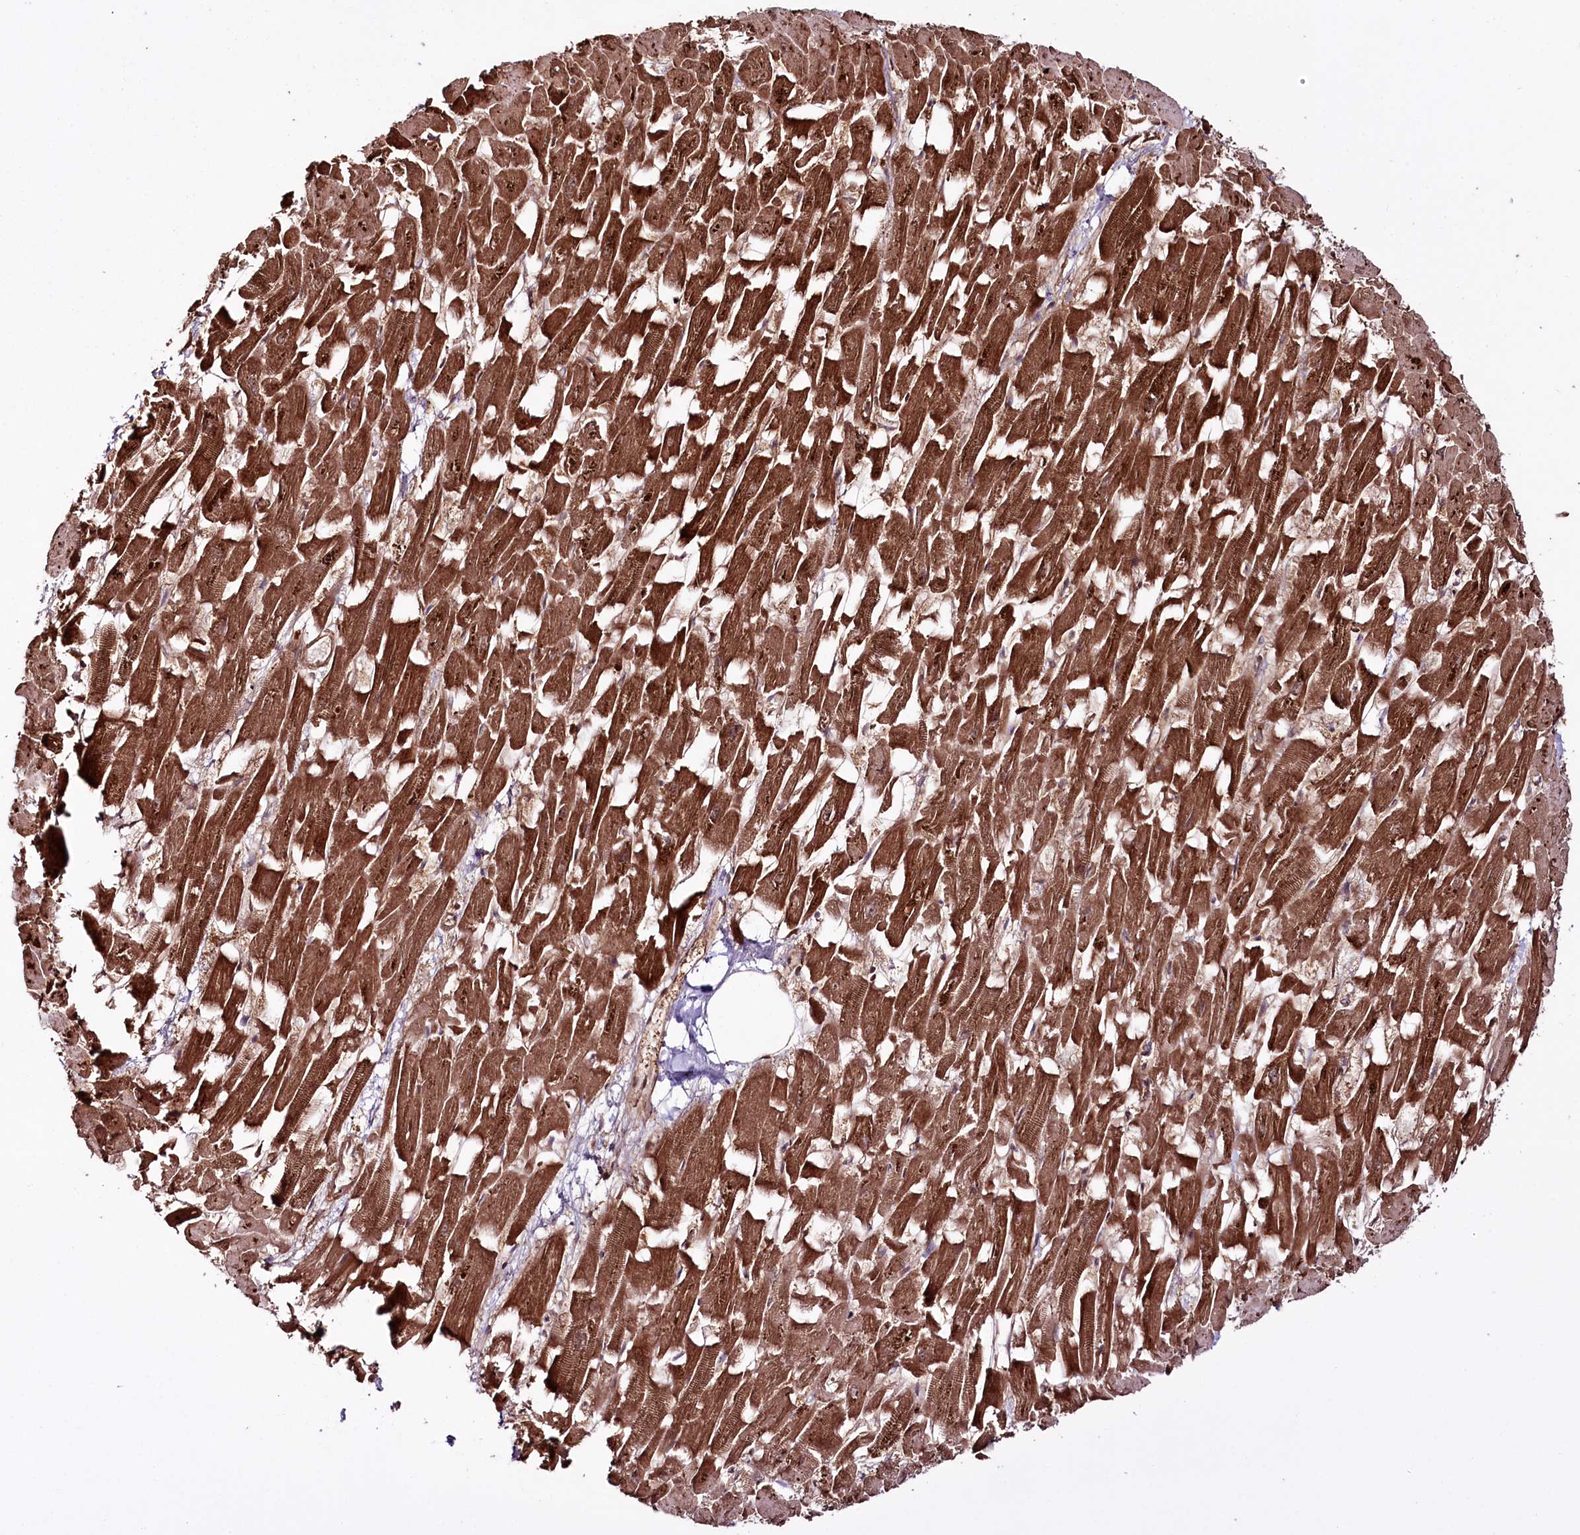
{"staining": {"intensity": "strong", "quantity": ">75%", "location": "cytoplasmic/membranous"}, "tissue": "heart muscle", "cell_type": "Cardiomyocytes", "image_type": "normal", "snomed": [{"axis": "morphology", "description": "Normal tissue, NOS"}, {"axis": "topography", "description": "Heart"}], "caption": "A brown stain highlights strong cytoplasmic/membranous expression of a protein in cardiomyocytes of normal human heart muscle.", "gene": "REXO2", "patient": {"sex": "female", "age": 64}}